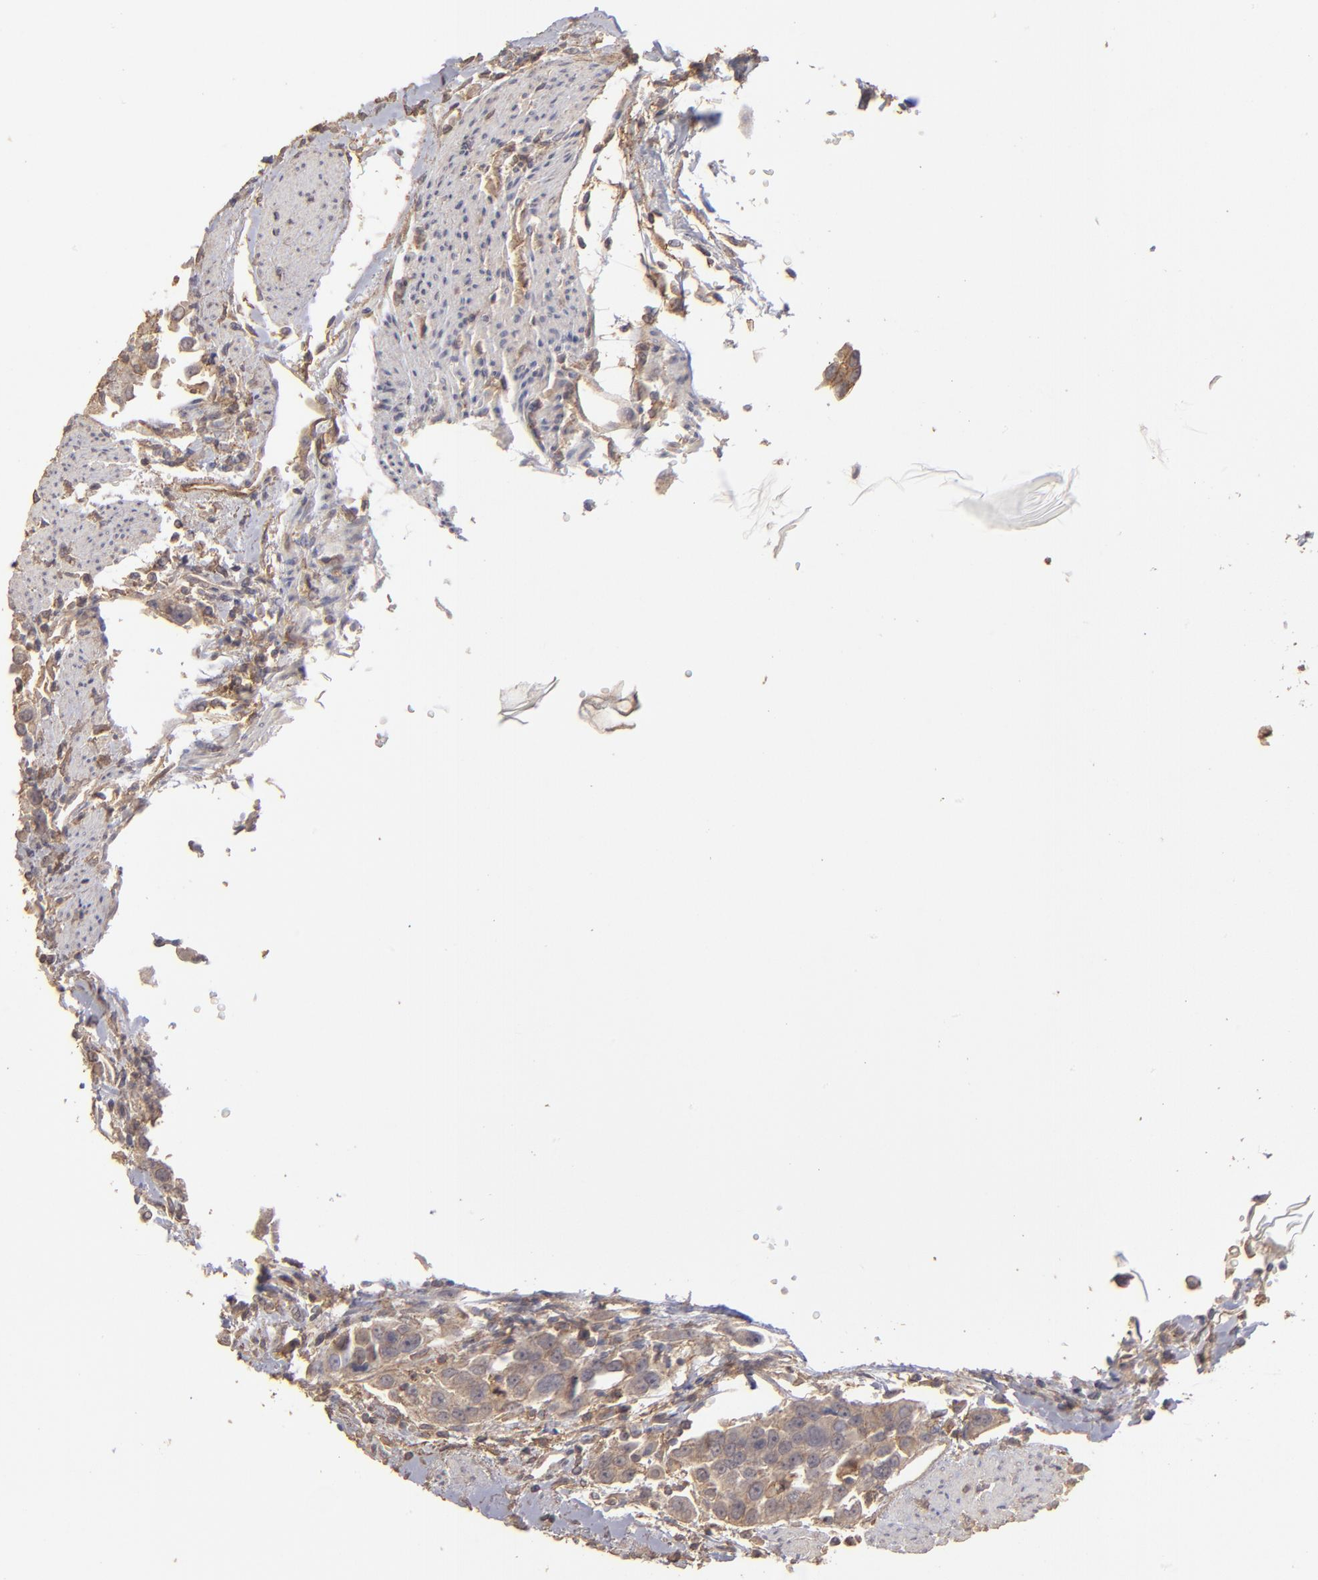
{"staining": {"intensity": "weak", "quantity": "25%-75%", "location": "cytoplasmic/membranous"}, "tissue": "urothelial cancer", "cell_type": "Tumor cells", "image_type": "cancer", "snomed": [{"axis": "morphology", "description": "Urothelial carcinoma, High grade"}, {"axis": "topography", "description": "Urinary bladder"}], "caption": "Tumor cells exhibit low levels of weak cytoplasmic/membranous positivity in about 25%-75% of cells in high-grade urothelial carcinoma.", "gene": "FAT1", "patient": {"sex": "female", "age": 80}}